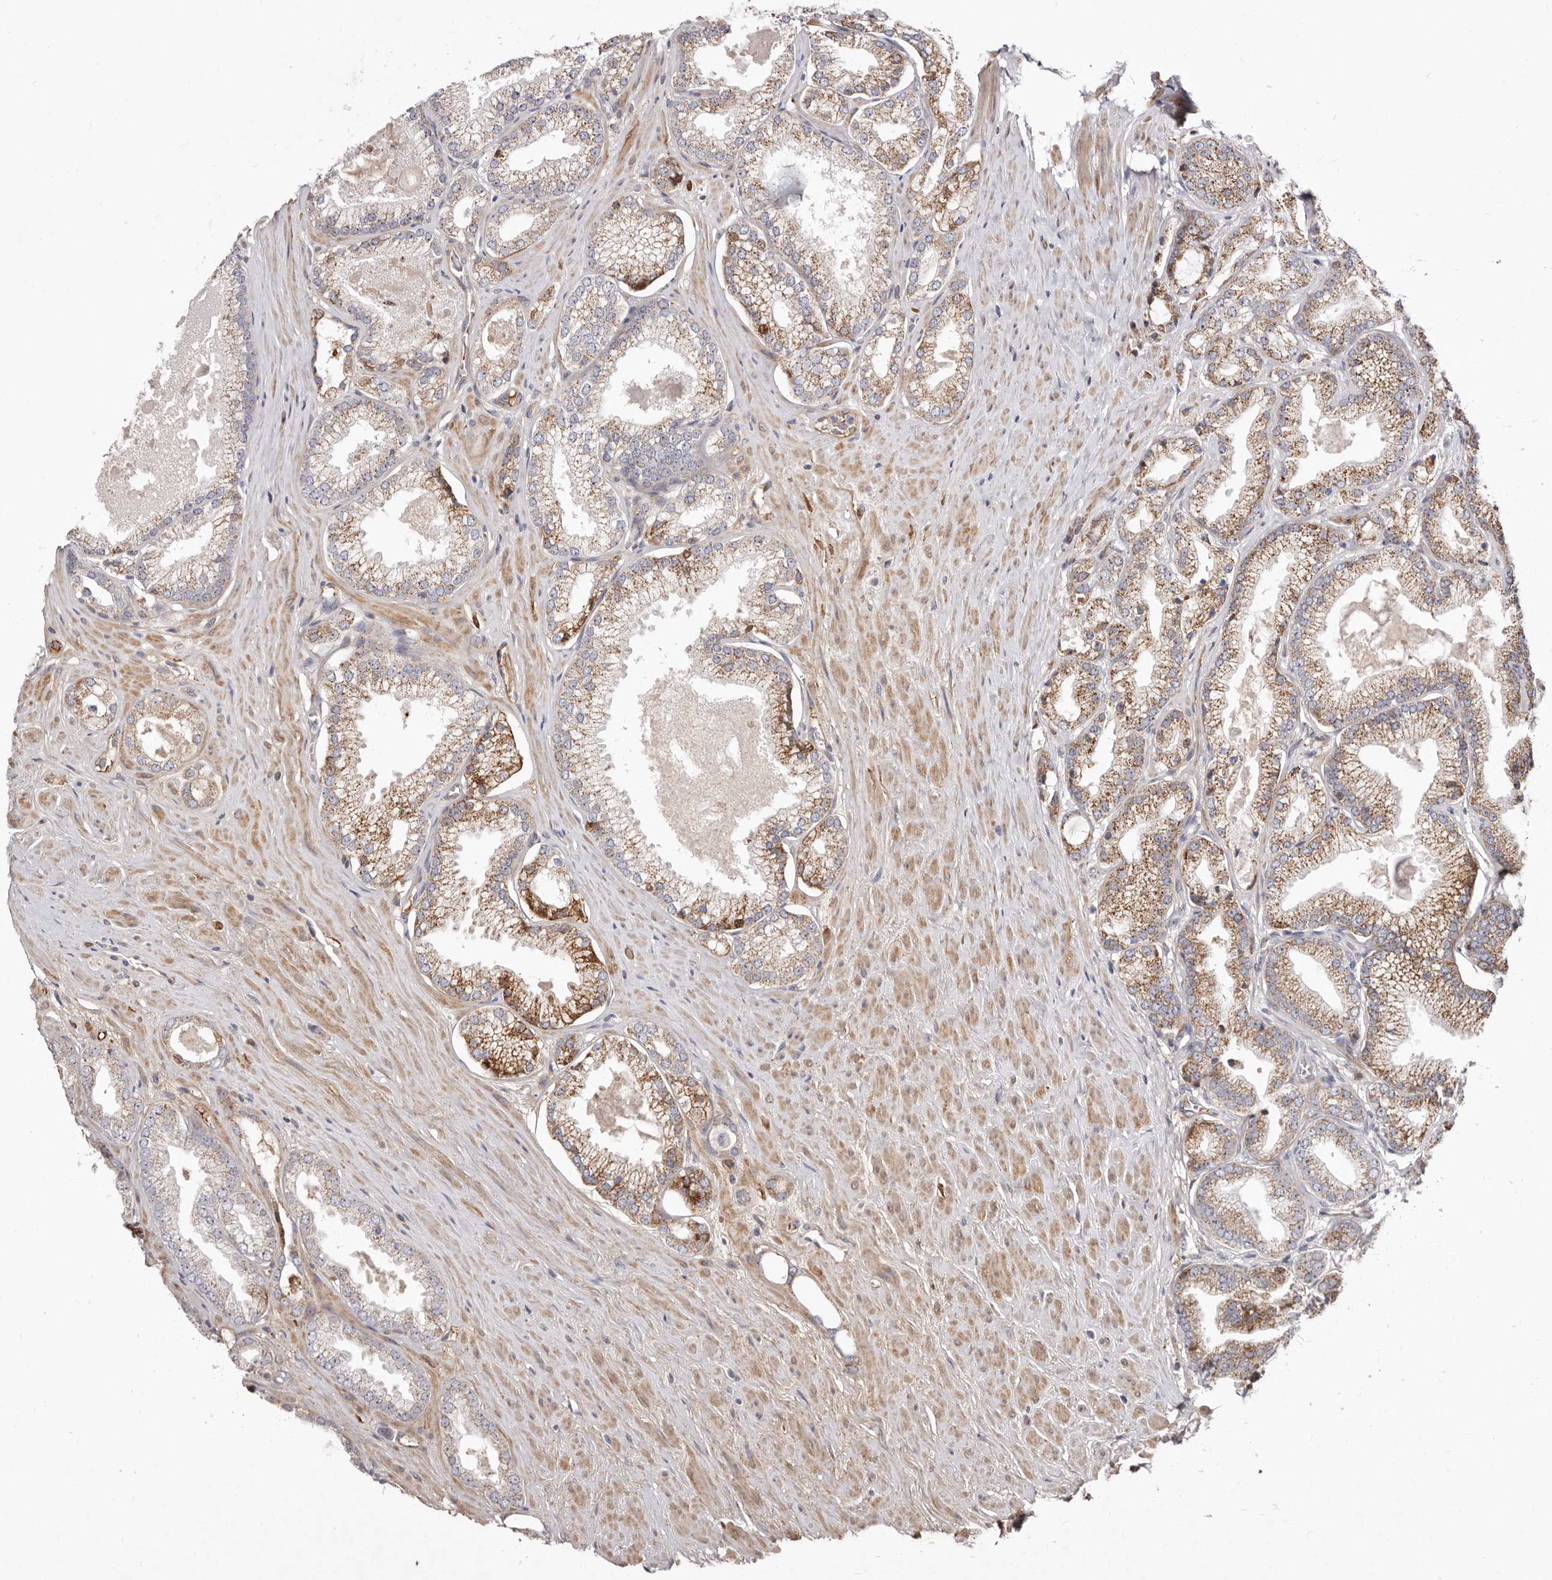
{"staining": {"intensity": "moderate", "quantity": "25%-75%", "location": "cytoplasmic/membranous"}, "tissue": "prostate cancer", "cell_type": "Tumor cells", "image_type": "cancer", "snomed": [{"axis": "morphology", "description": "Adenocarcinoma, Low grade"}, {"axis": "topography", "description": "Prostate"}], "caption": "A photomicrograph of human prostate adenocarcinoma (low-grade) stained for a protein exhibits moderate cytoplasmic/membranous brown staining in tumor cells.", "gene": "NUBPL", "patient": {"sex": "male", "age": 62}}